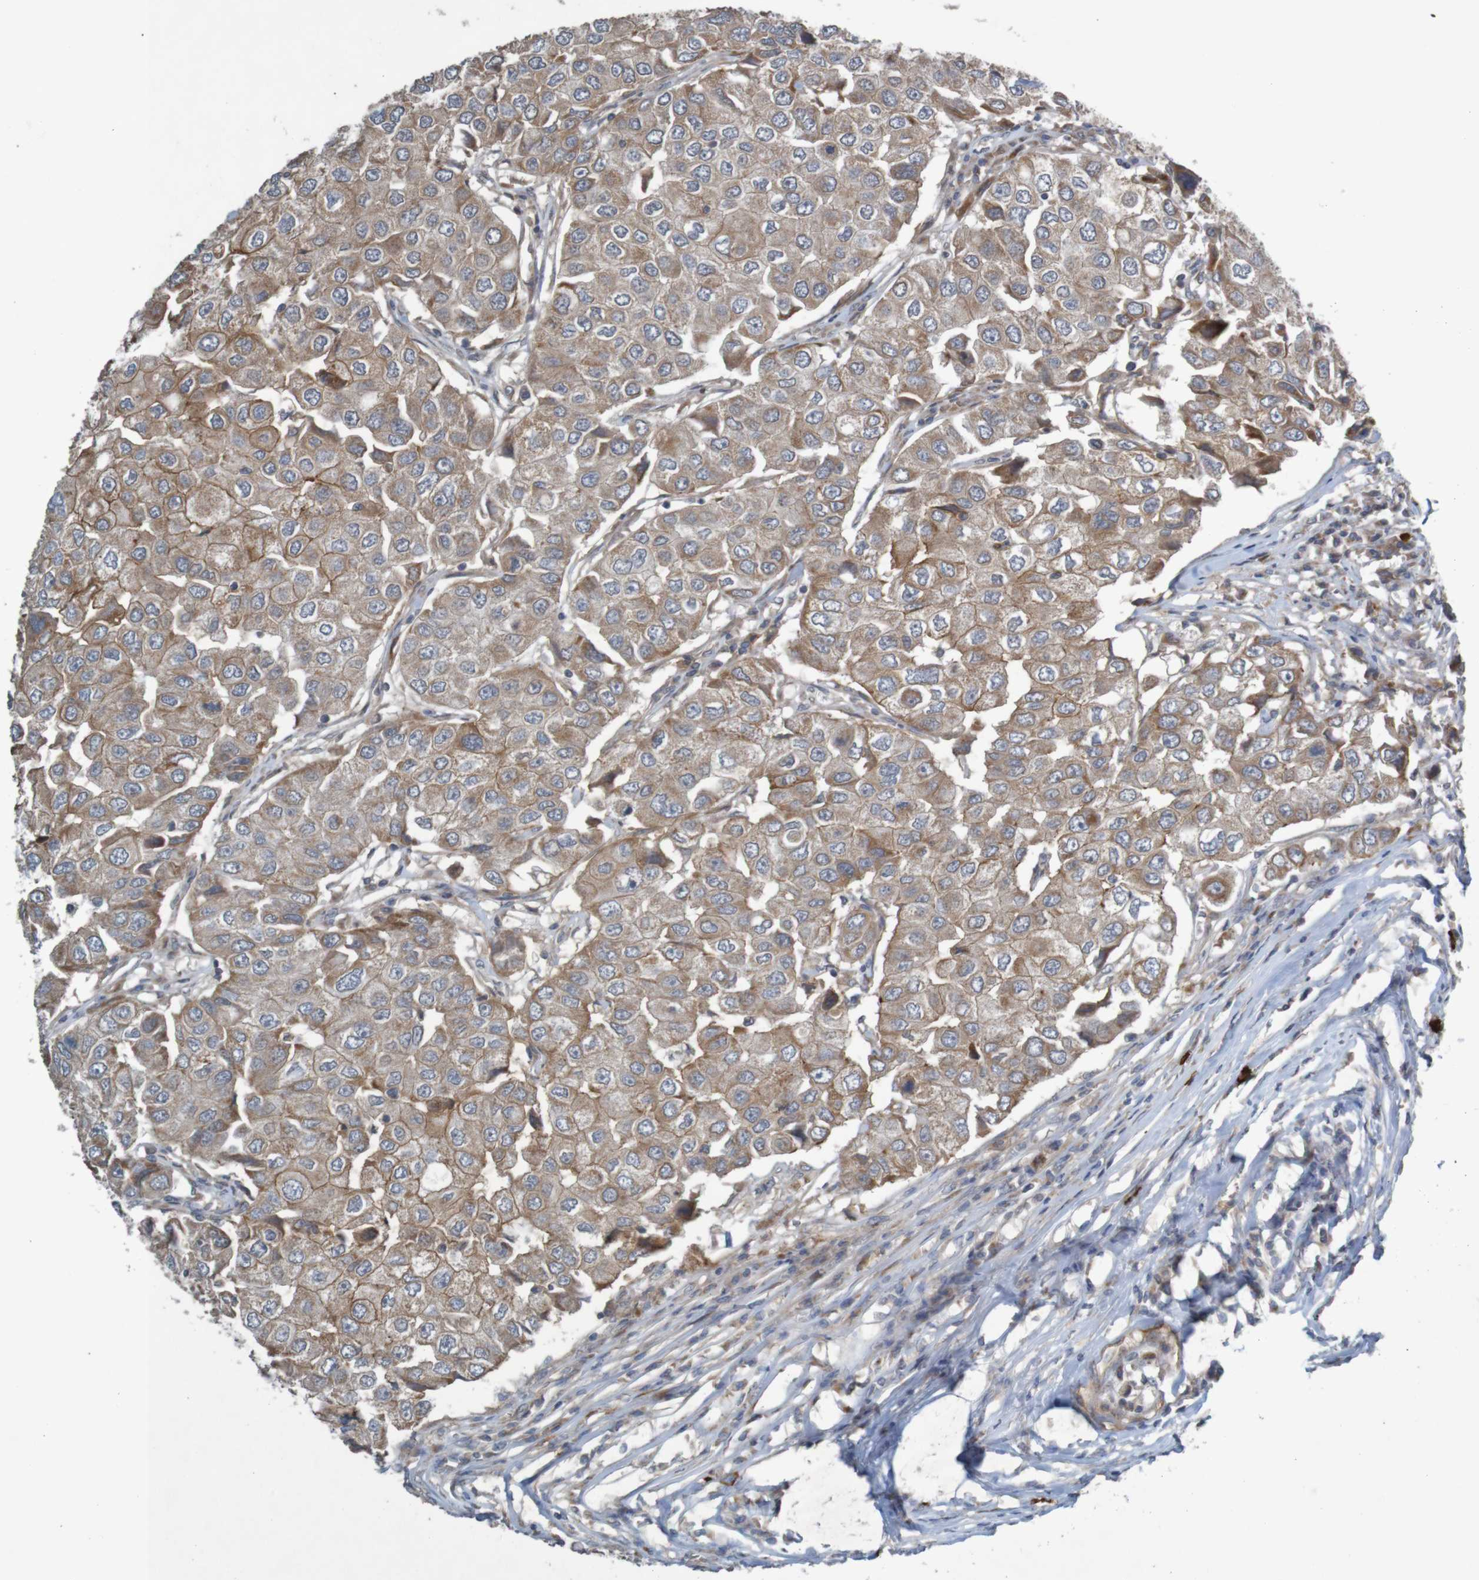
{"staining": {"intensity": "moderate", "quantity": ">75%", "location": "cytoplasmic/membranous"}, "tissue": "breast cancer", "cell_type": "Tumor cells", "image_type": "cancer", "snomed": [{"axis": "morphology", "description": "Duct carcinoma"}, {"axis": "topography", "description": "Breast"}], "caption": "Human infiltrating ductal carcinoma (breast) stained with a brown dye displays moderate cytoplasmic/membranous positive staining in about >75% of tumor cells.", "gene": "B3GAT2", "patient": {"sex": "female", "age": 27}}